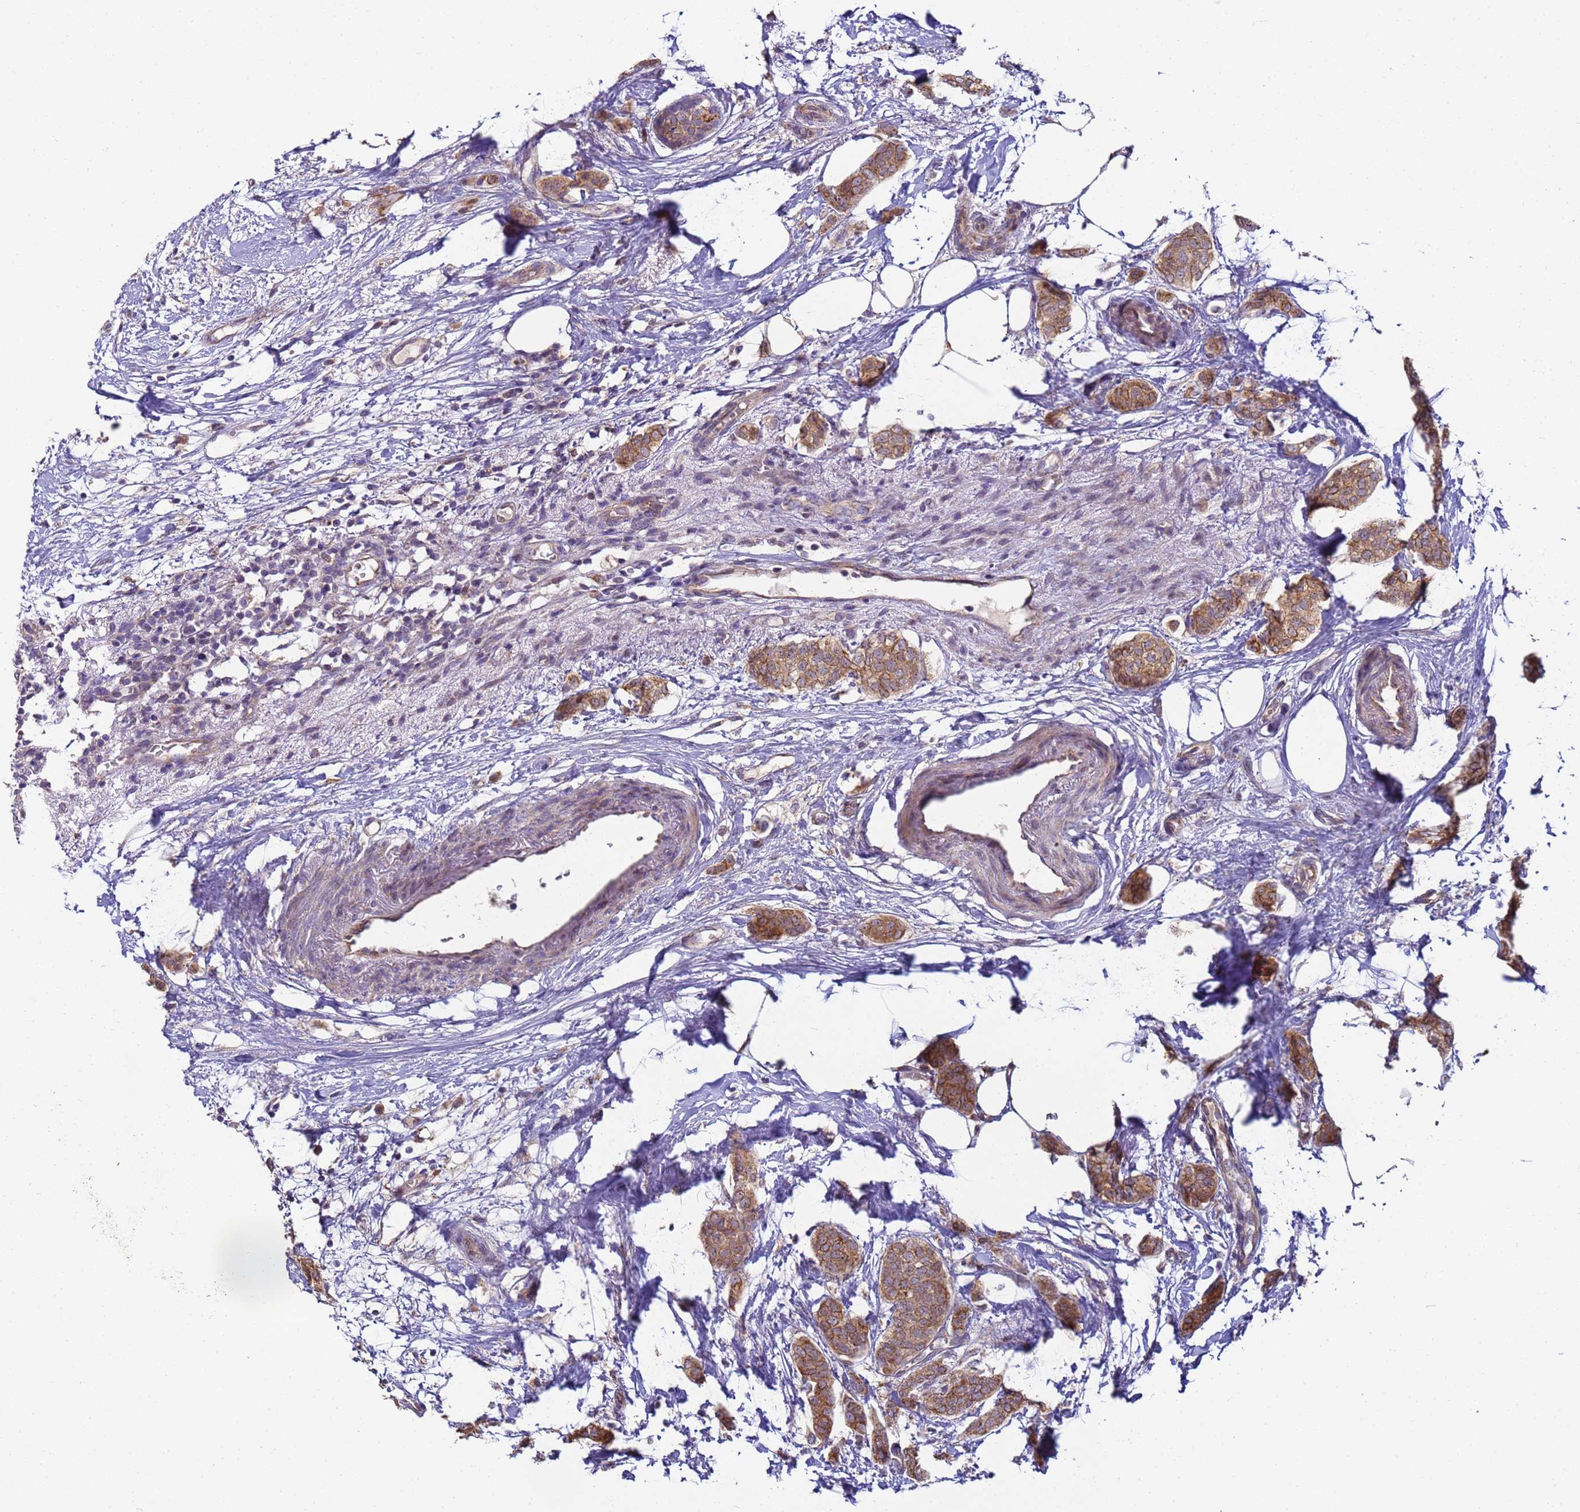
{"staining": {"intensity": "moderate", "quantity": ">75%", "location": "cytoplasmic/membranous"}, "tissue": "breast cancer", "cell_type": "Tumor cells", "image_type": "cancer", "snomed": [{"axis": "morphology", "description": "Duct carcinoma"}, {"axis": "topography", "description": "Breast"}], "caption": "Tumor cells demonstrate medium levels of moderate cytoplasmic/membranous staining in approximately >75% of cells in human breast cancer.", "gene": "RAPGEF3", "patient": {"sex": "female", "age": 72}}